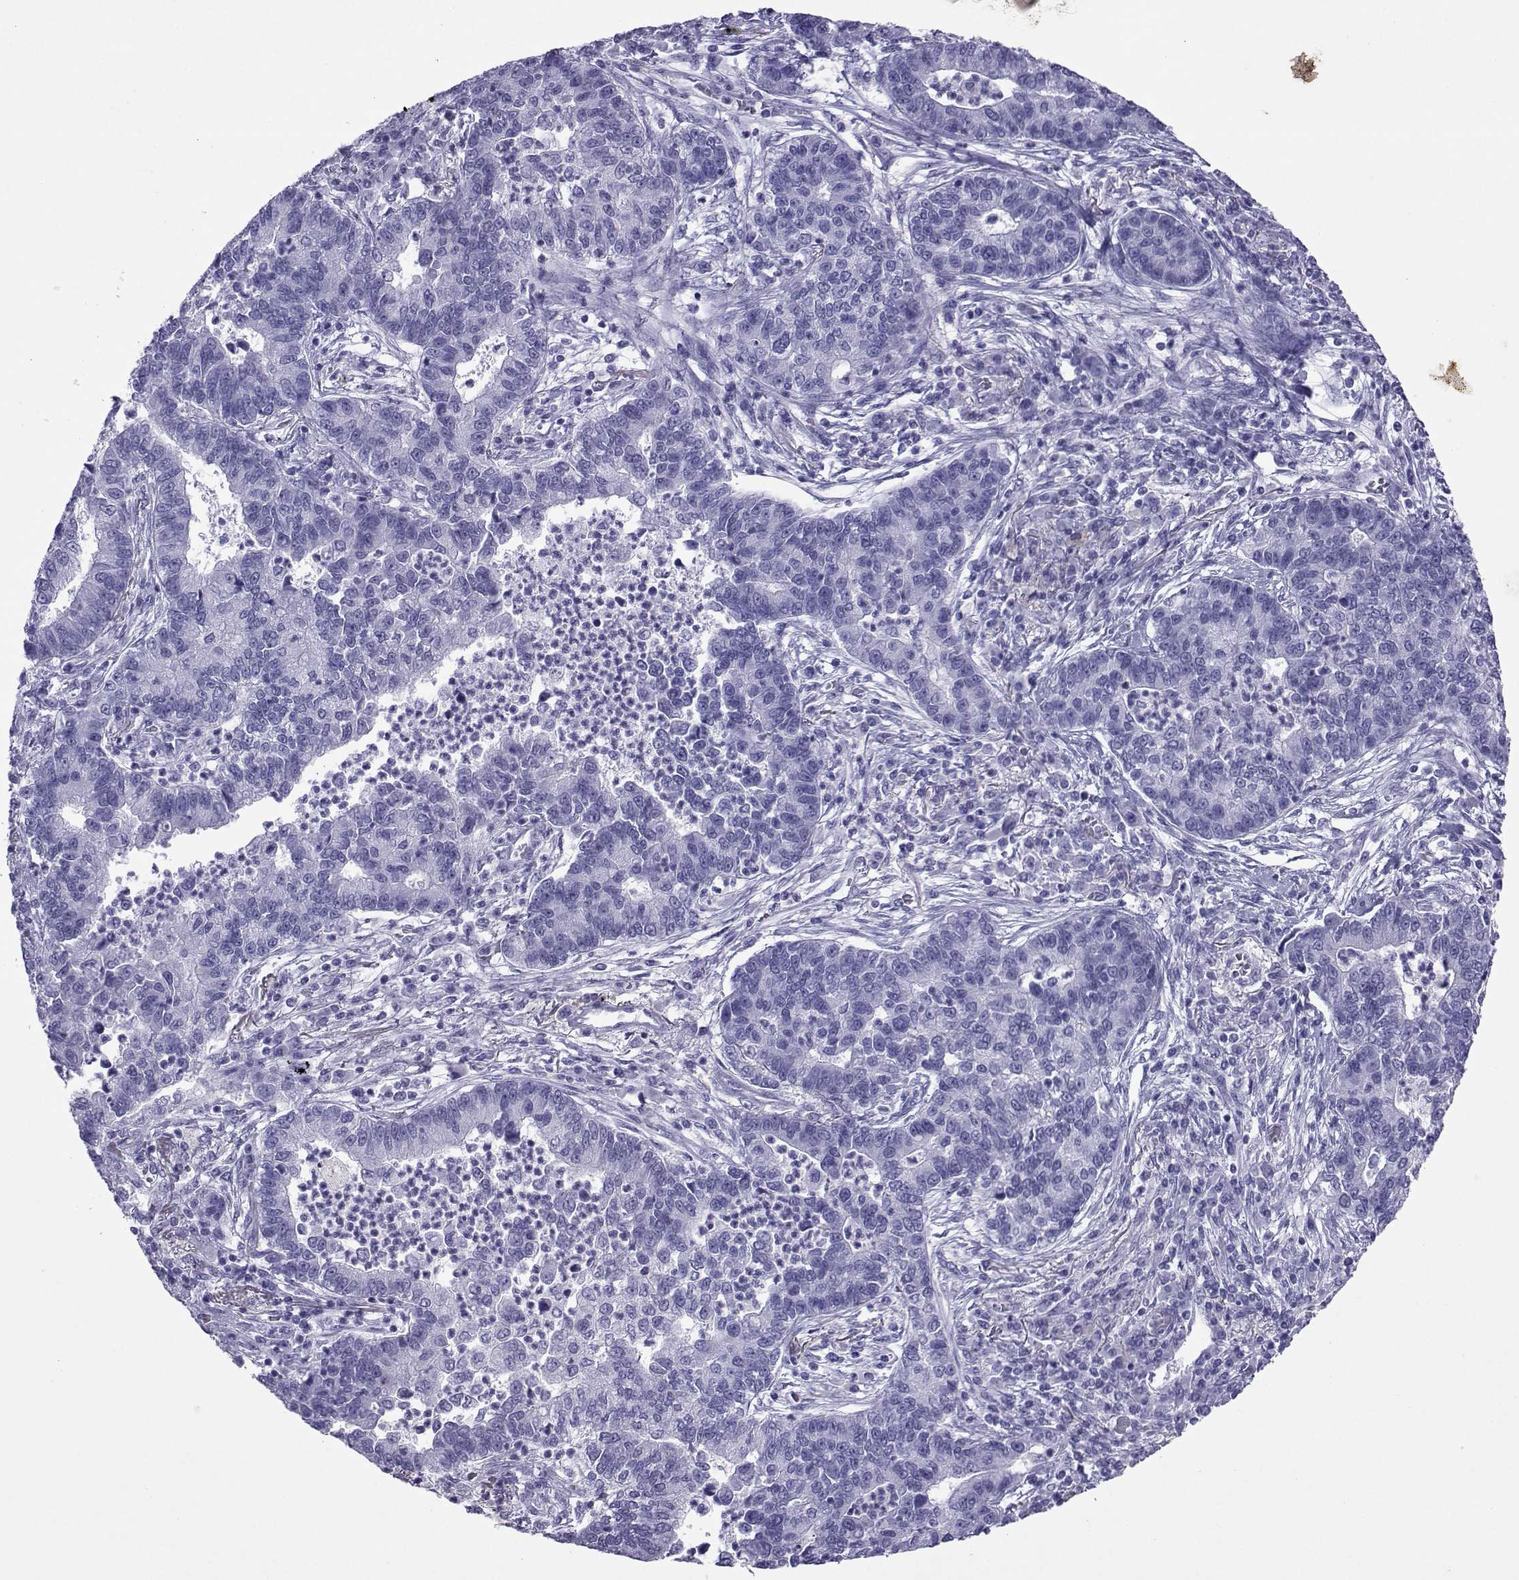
{"staining": {"intensity": "negative", "quantity": "none", "location": "none"}, "tissue": "lung cancer", "cell_type": "Tumor cells", "image_type": "cancer", "snomed": [{"axis": "morphology", "description": "Adenocarcinoma, NOS"}, {"axis": "topography", "description": "Lung"}], "caption": "Immunohistochemistry of human lung cancer (adenocarcinoma) shows no positivity in tumor cells.", "gene": "LORICRIN", "patient": {"sex": "female", "age": 57}}